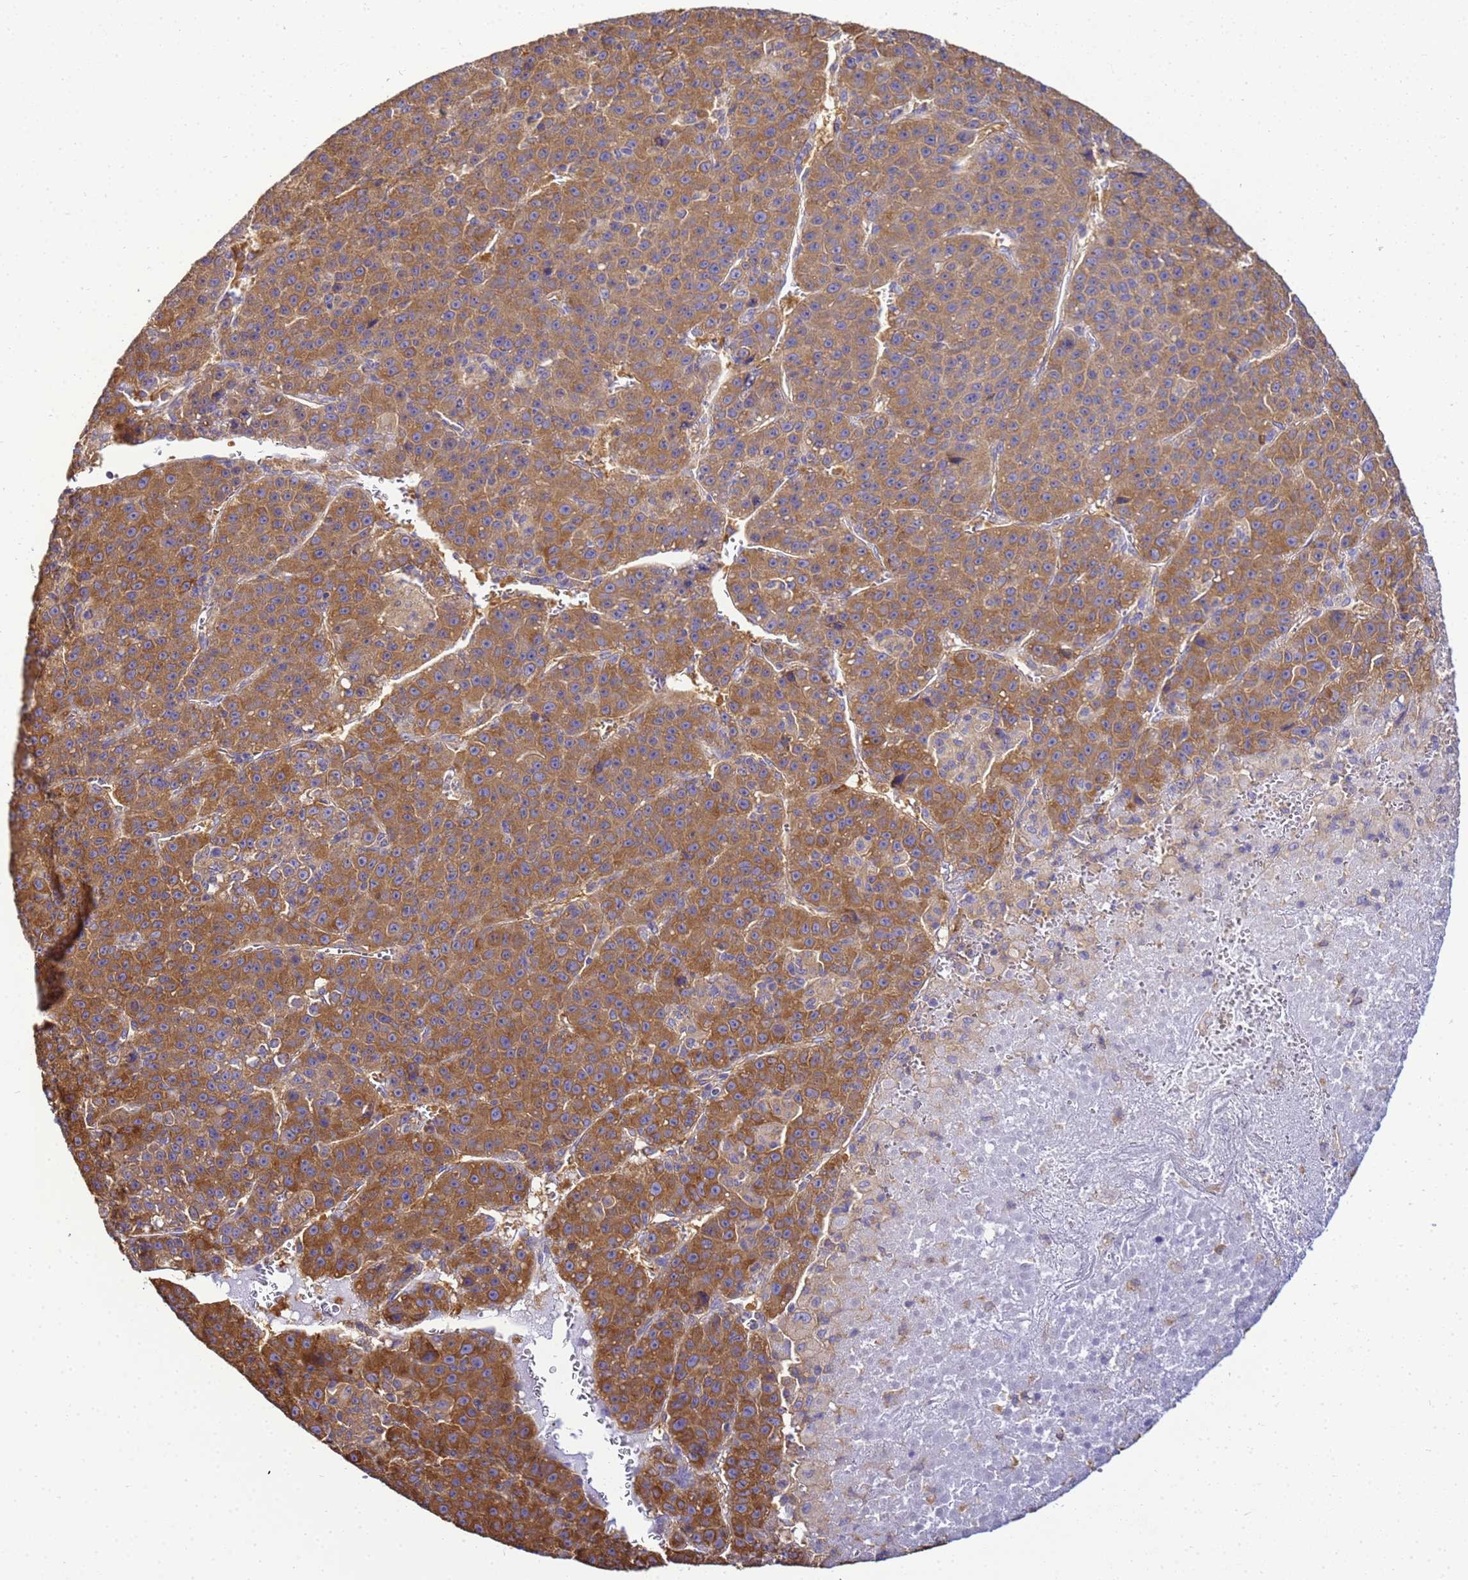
{"staining": {"intensity": "strong", "quantity": ">75%", "location": "cytoplasmic/membranous"}, "tissue": "liver cancer", "cell_type": "Tumor cells", "image_type": "cancer", "snomed": [{"axis": "morphology", "description": "Carcinoma, Hepatocellular, NOS"}, {"axis": "topography", "description": "Liver"}], "caption": "High-power microscopy captured an immunohistochemistry histopathology image of liver cancer (hepatocellular carcinoma), revealing strong cytoplasmic/membranous positivity in about >75% of tumor cells.", "gene": "NARS1", "patient": {"sex": "female", "age": 53}}